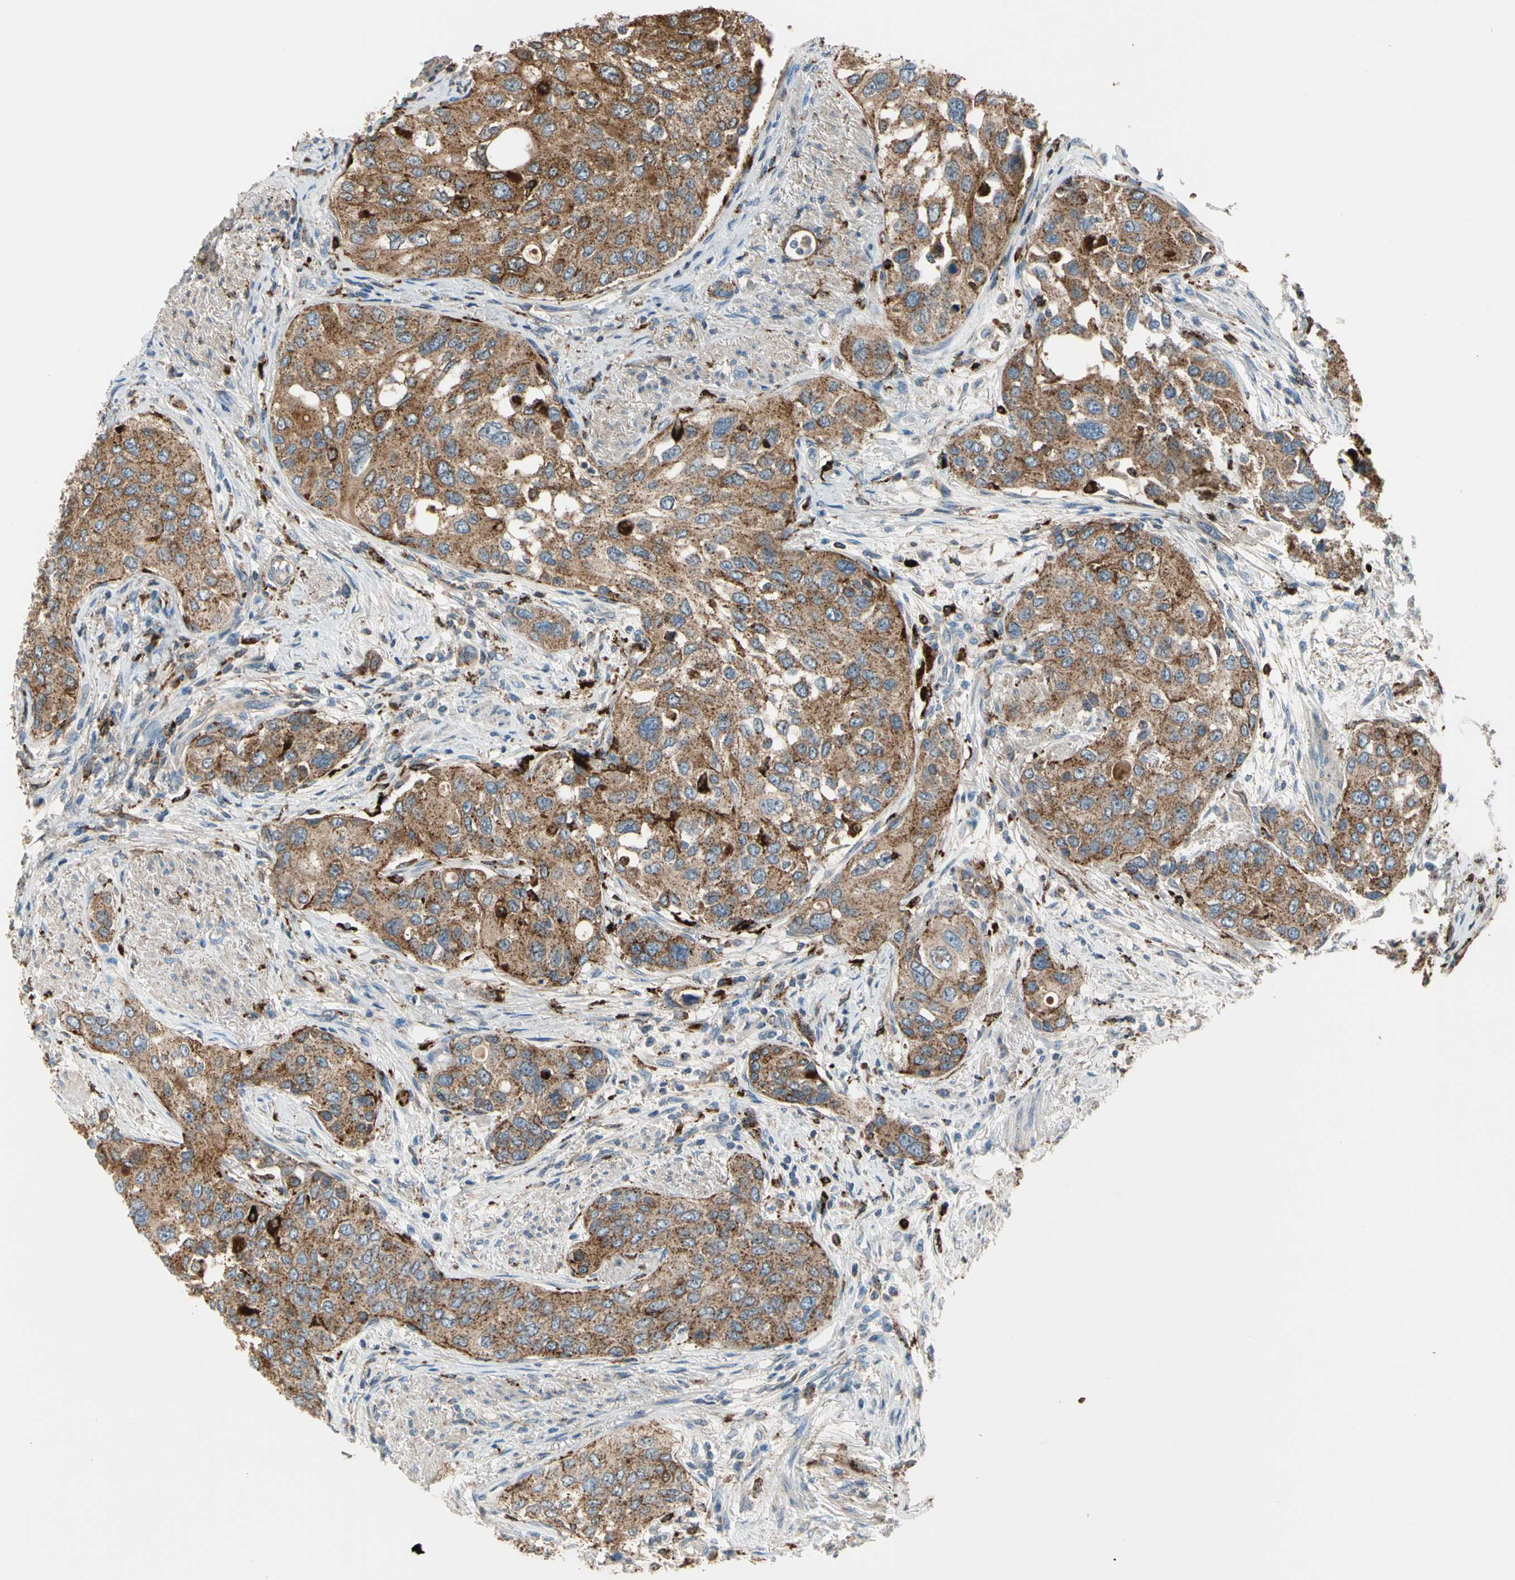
{"staining": {"intensity": "moderate", "quantity": ">75%", "location": "cytoplasmic/membranous"}, "tissue": "urothelial cancer", "cell_type": "Tumor cells", "image_type": "cancer", "snomed": [{"axis": "morphology", "description": "Urothelial carcinoma, High grade"}, {"axis": "topography", "description": "Urinary bladder"}], "caption": "Brown immunohistochemical staining in human high-grade urothelial carcinoma displays moderate cytoplasmic/membranous positivity in approximately >75% of tumor cells.", "gene": "GM2A", "patient": {"sex": "female", "age": 56}}